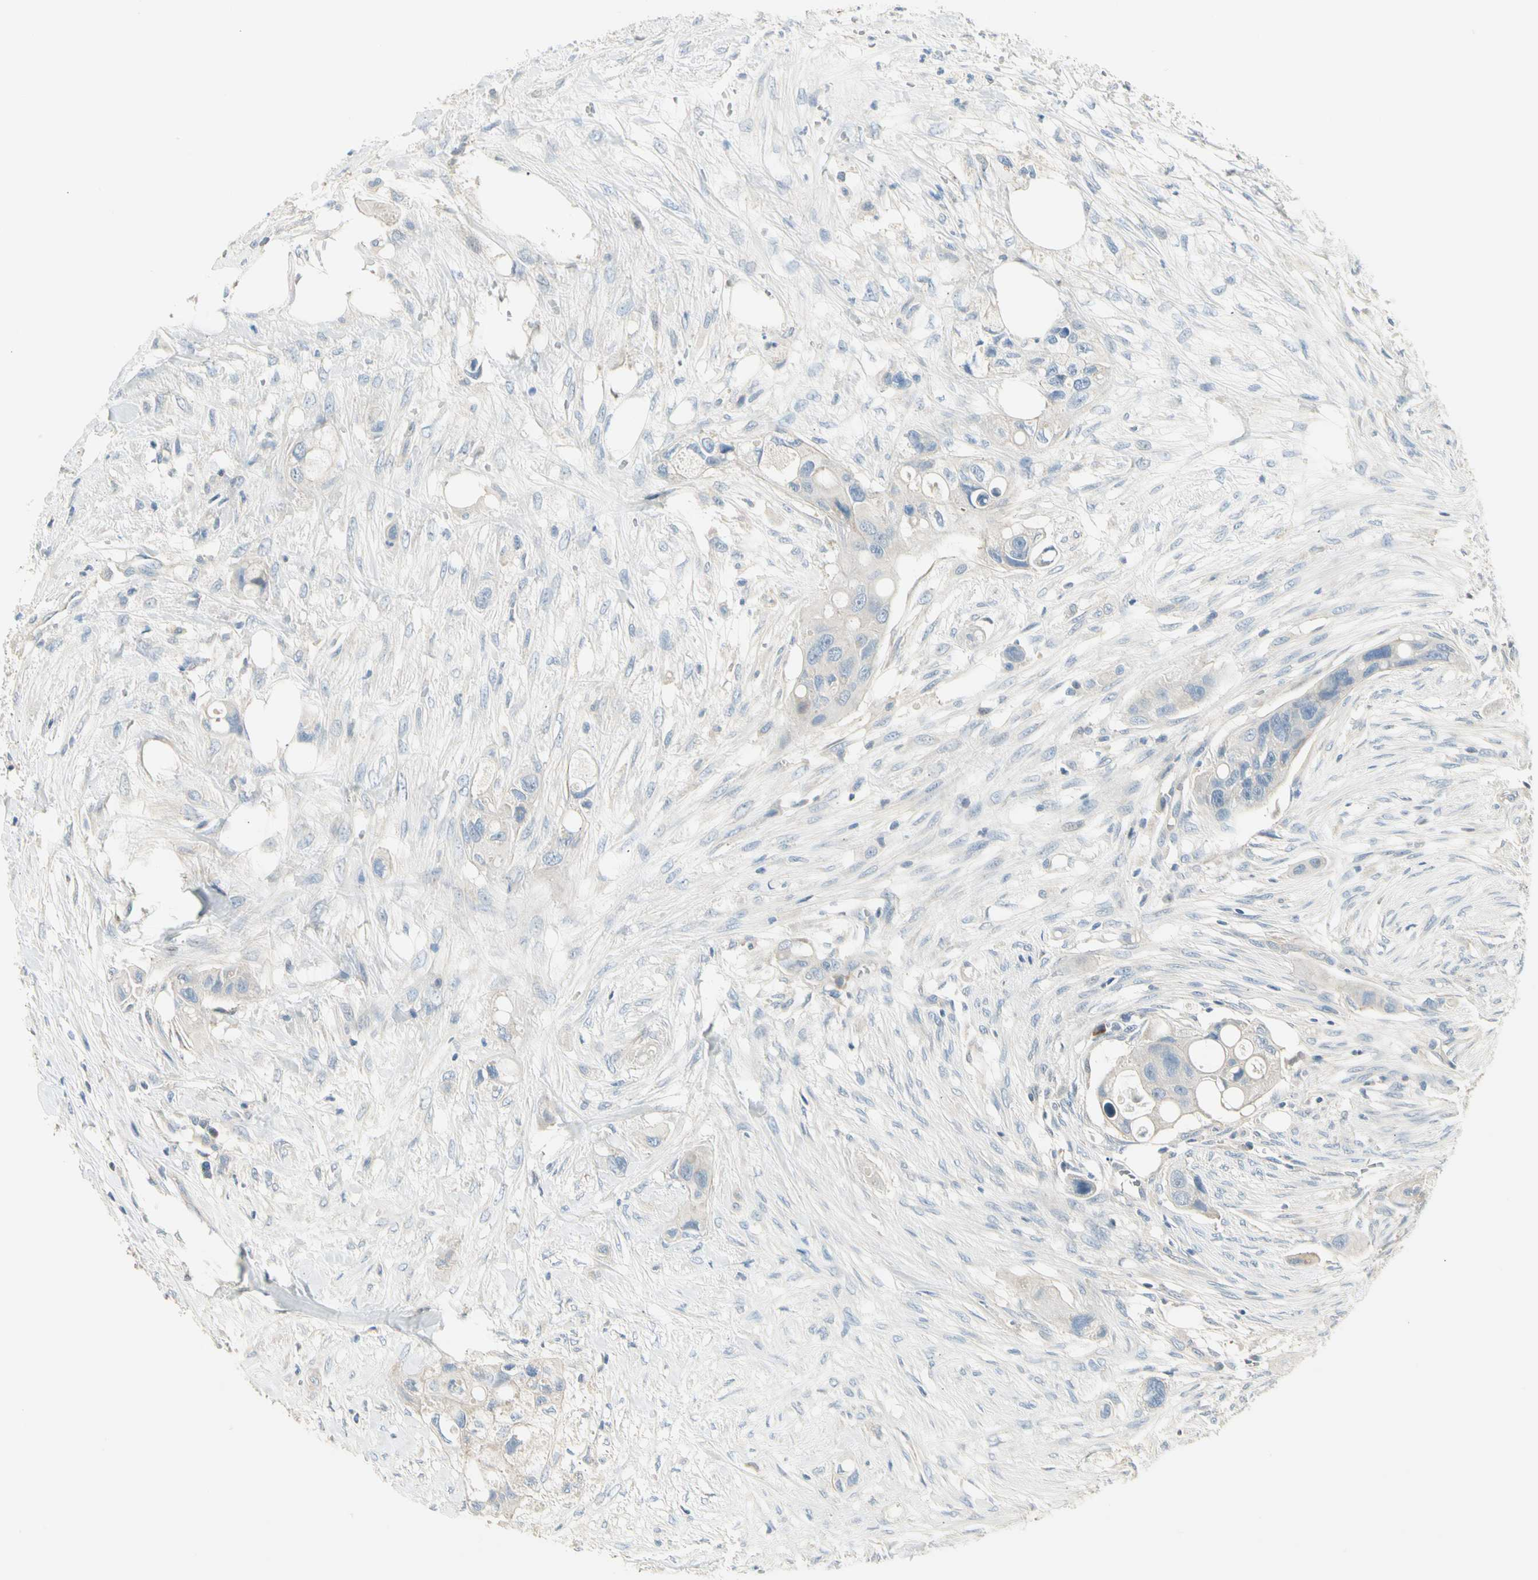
{"staining": {"intensity": "negative", "quantity": "none", "location": "none"}, "tissue": "colorectal cancer", "cell_type": "Tumor cells", "image_type": "cancer", "snomed": [{"axis": "morphology", "description": "Adenocarcinoma, NOS"}, {"axis": "topography", "description": "Colon"}], "caption": "Tumor cells are negative for brown protein staining in adenocarcinoma (colorectal).", "gene": "ADGRA3", "patient": {"sex": "female", "age": 57}}